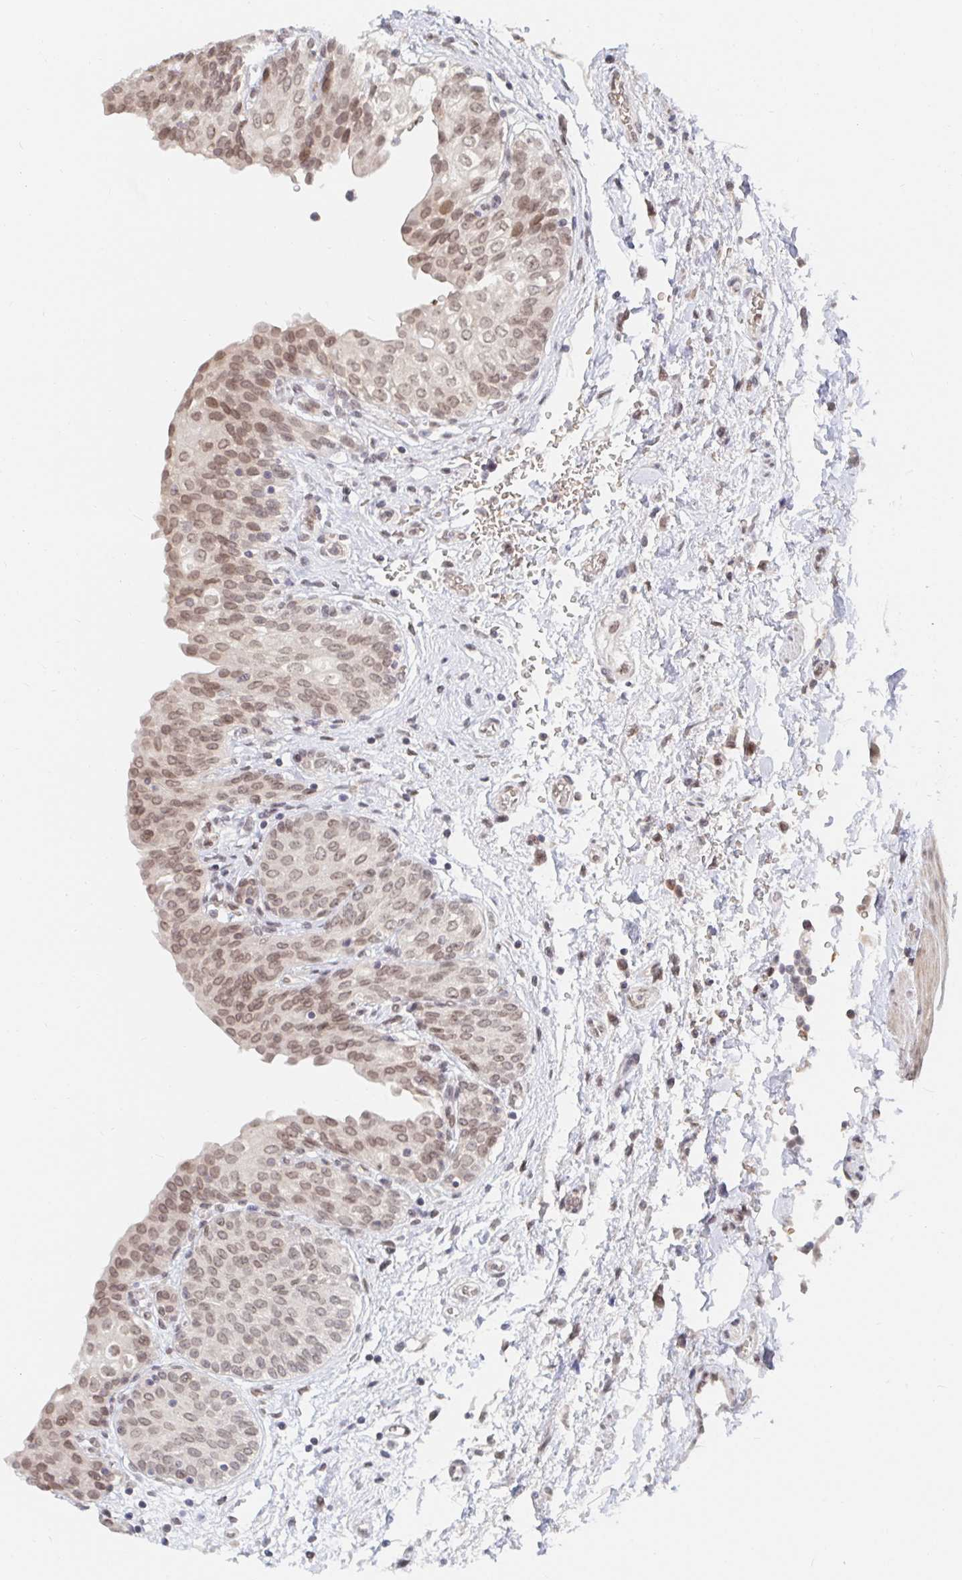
{"staining": {"intensity": "moderate", "quantity": ">75%", "location": "nuclear"}, "tissue": "urinary bladder", "cell_type": "Urothelial cells", "image_type": "normal", "snomed": [{"axis": "morphology", "description": "Normal tissue, NOS"}, {"axis": "topography", "description": "Urinary bladder"}], "caption": "Urinary bladder stained with DAB IHC exhibits medium levels of moderate nuclear positivity in approximately >75% of urothelial cells. Nuclei are stained in blue.", "gene": "CHD2", "patient": {"sex": "male", "age": 68}}